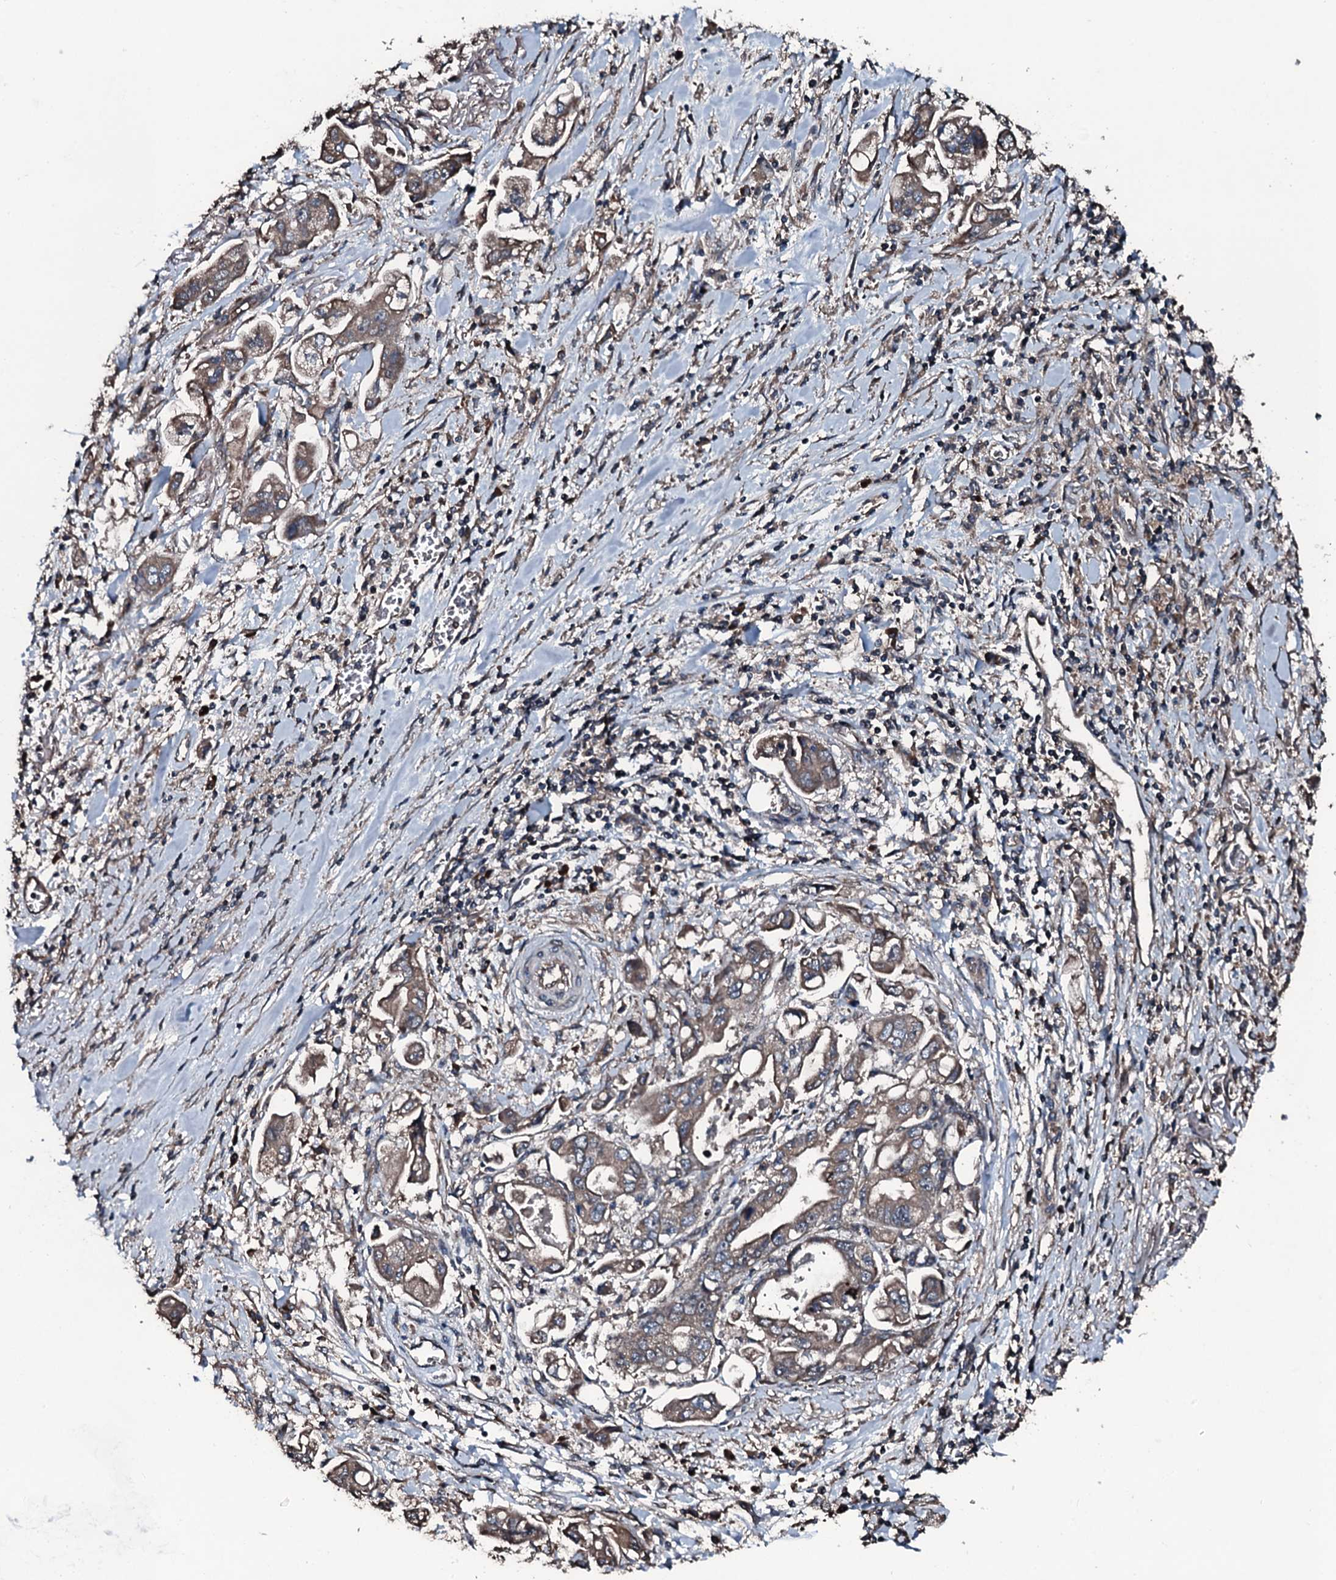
{"staining": {"intensity": "moderate", "quantity": ">75%", "location": "cytoplasmic/membranous"}, "tissue": "stomach cancer", "cell_type": "Tumor cells", "image_type": "cancer", "snomed": [{"axis": "morphology", "description": "Adenocarcinoma, NOS"}, {"axis": "topography", "description": "Stomach"}], "caption": "Immunohistochemistry (IHC) image of neoplastic tissue: human stomach adenocarcinoma stained using immunohistochemistry (IHC) reveals medium levels of moderate protein expression localized specifically in the cytoplasmic/membranous of tumor cells, appearing as a cytoplasmic/membranous brown color.", "gene": "AARS1", "patient": {"sex": "male", "age": 62}}